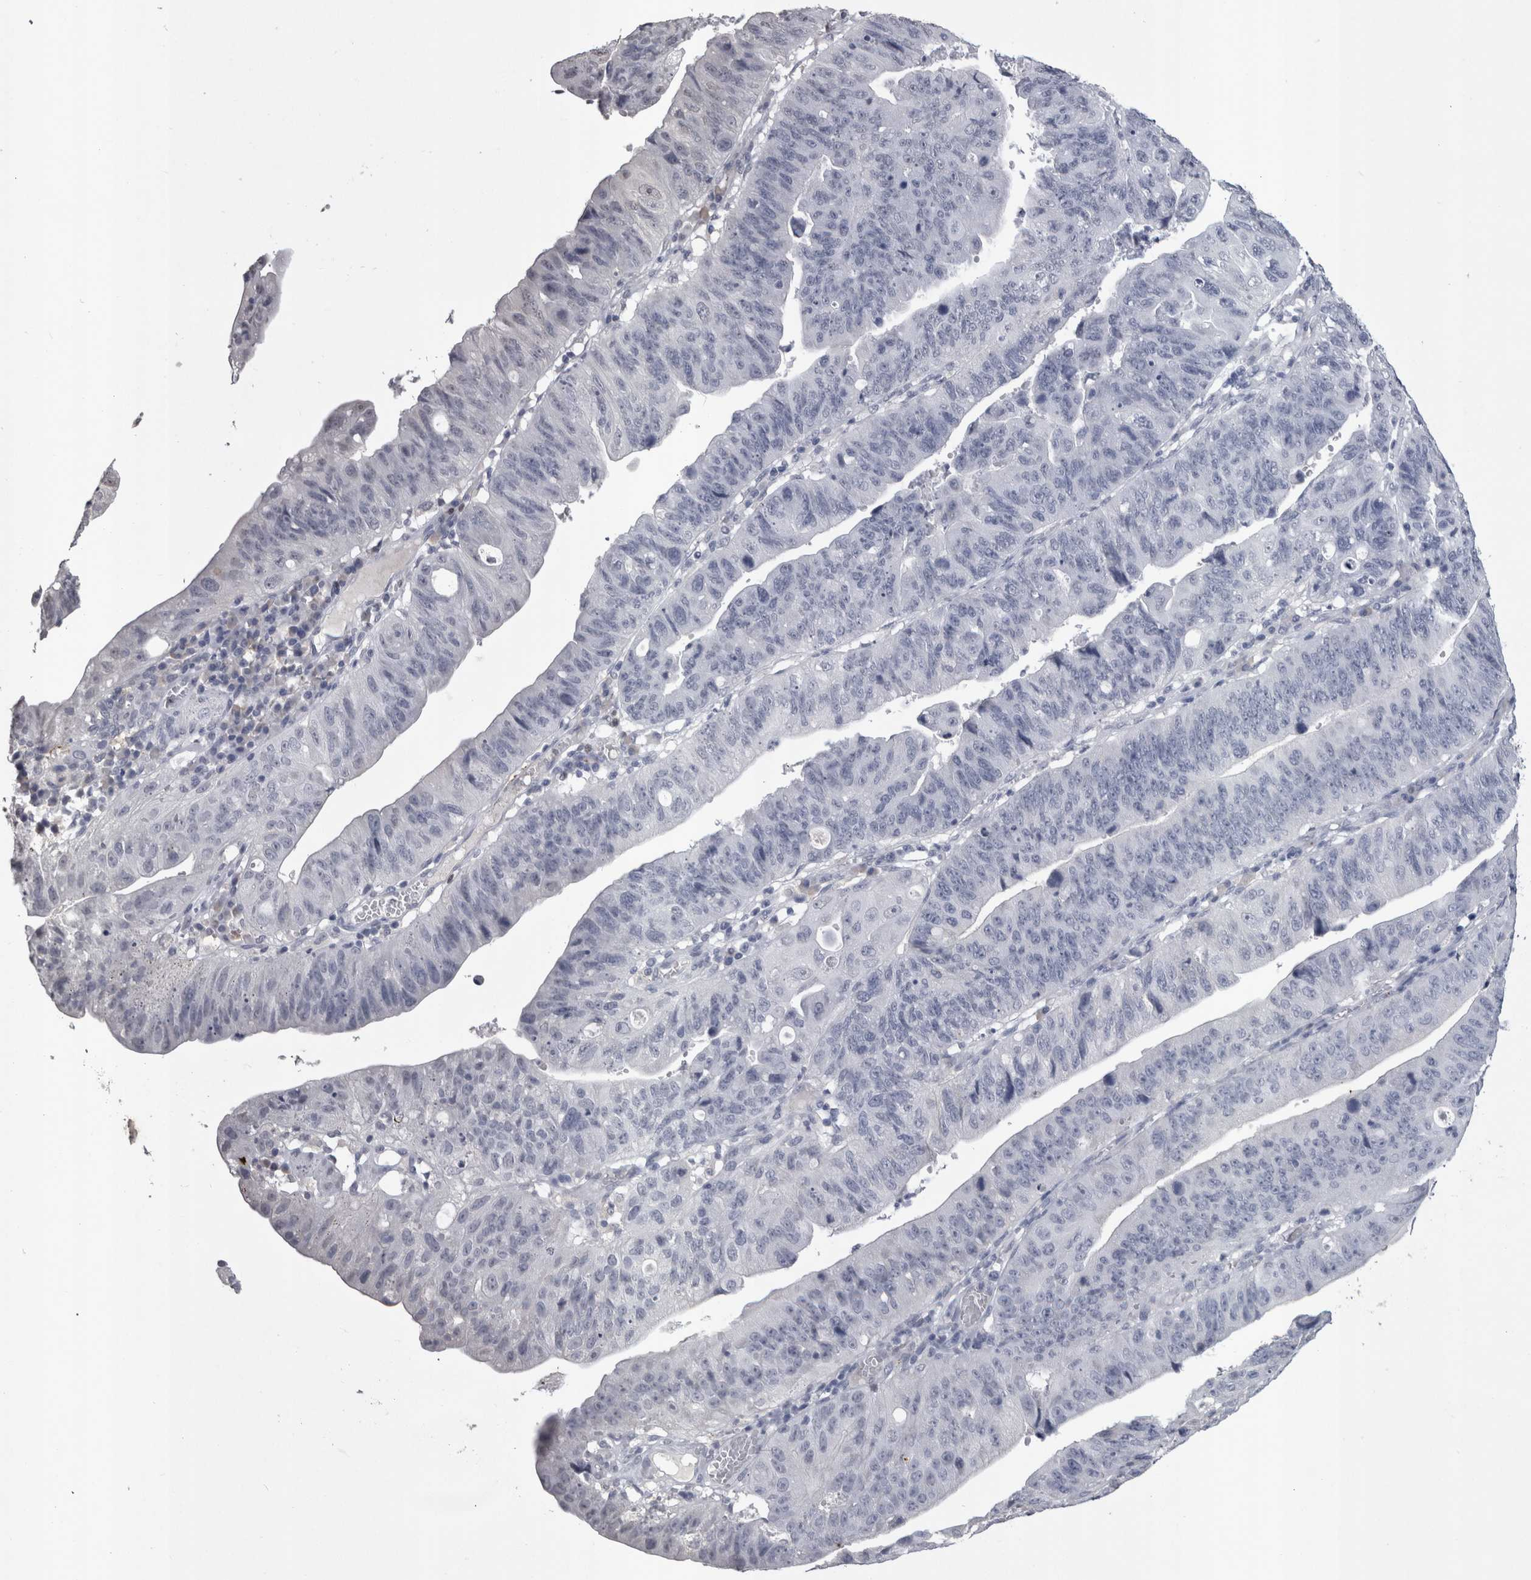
{"staining": {"intensity": "negative", "quantity": "none", "location": "none"}, "tissue": "stomach cancer", "cell_type": "Tumor cells", "image_type": "cancer", "snomed": [{"axis": "morphology", "description": "Adenocarcinoma, NOS"}, {"axis": "topography", "description": "Stomach"}], "caption": "Immunohistochemistry image of human stomach adenocarcinoma stained for a protein (brown), which demonstrates no expression in tumor cells.", "gene": "PAX5", "patient": {"sex": "male", "age": 59}}